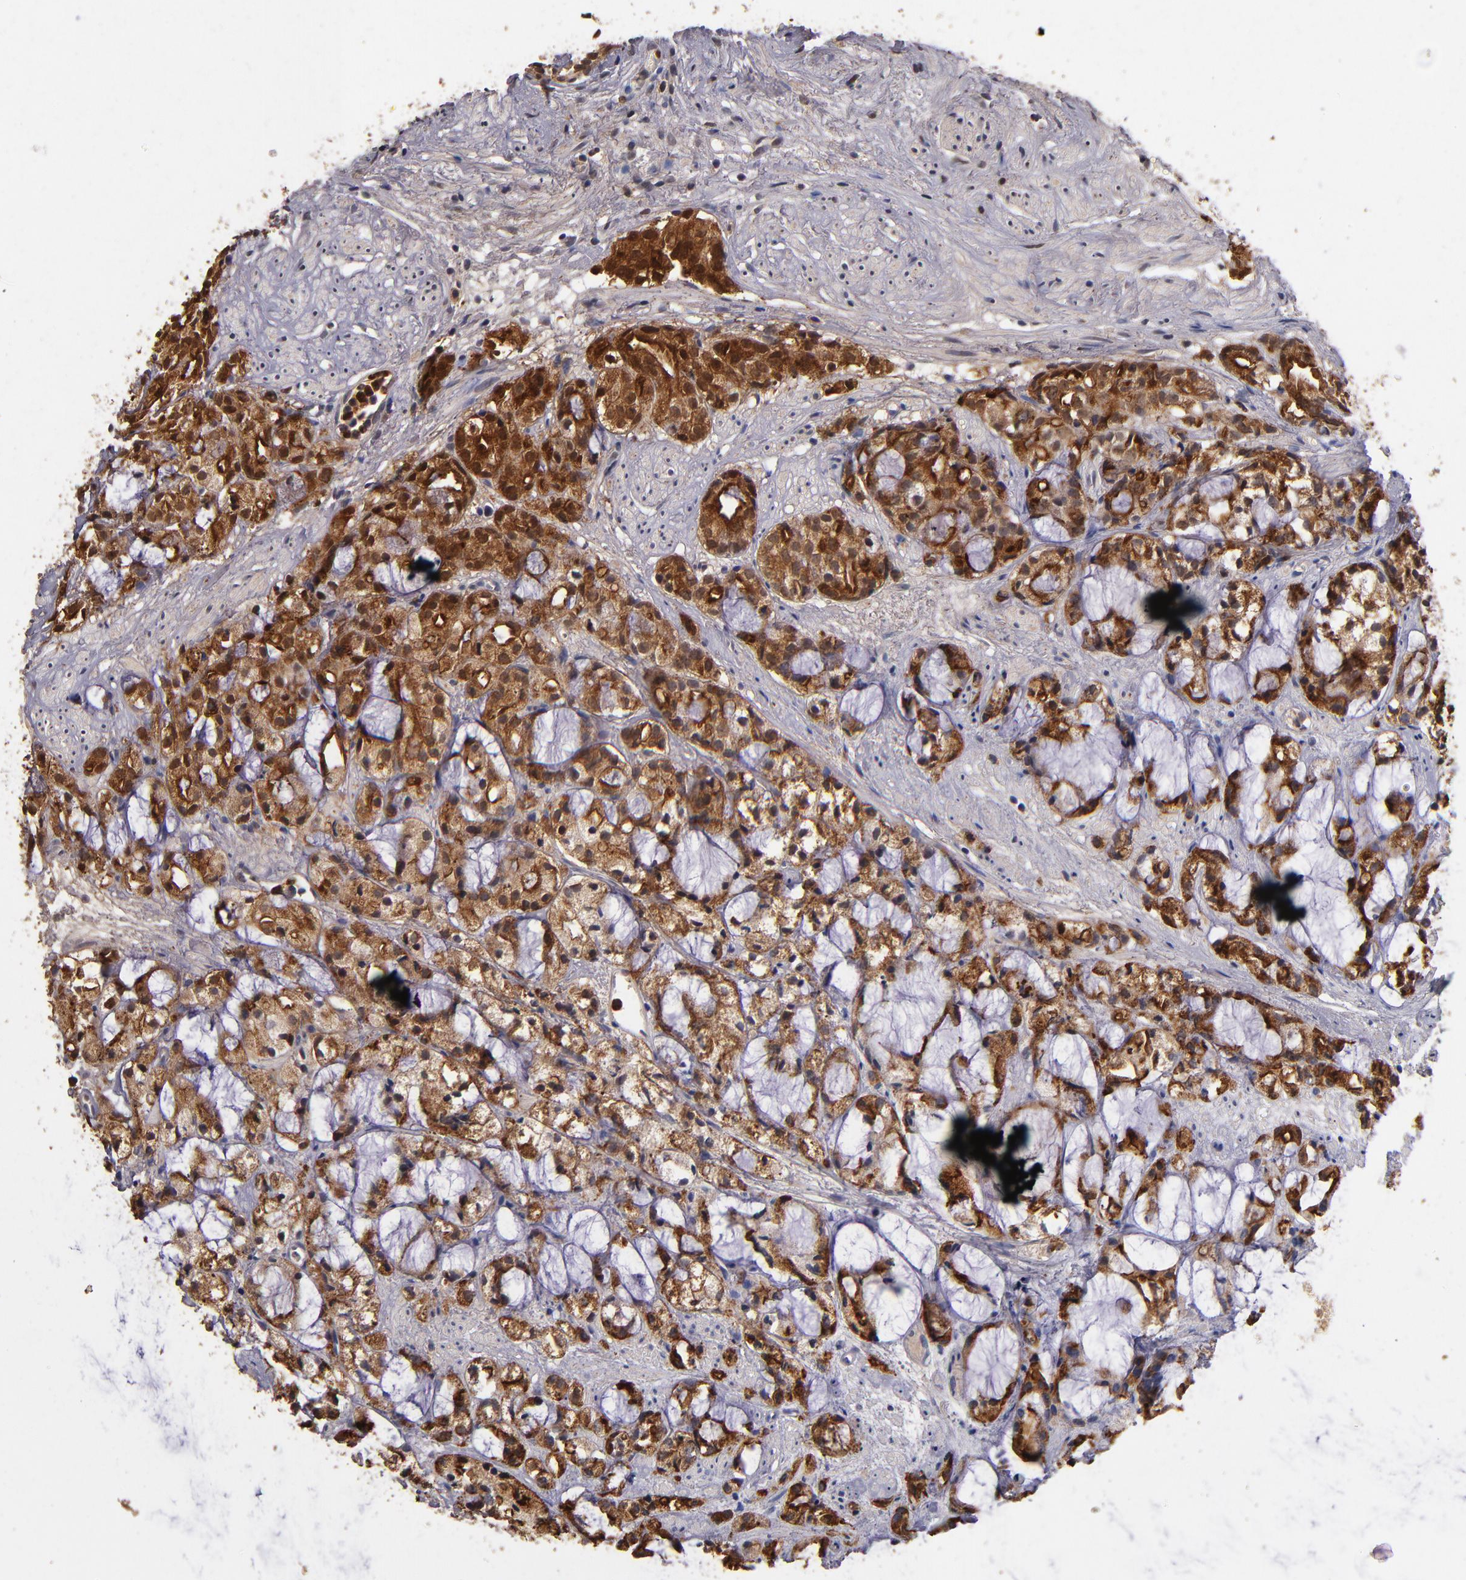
{"staining": {"intensity": "strong", "quantity": ">75%", "location": "cytoplasmic/membranous"}, "tissue": "prostate cancer", "cell_type": "Tumor cells", "image_type": "cancer", "snomed": [{"axis": "morphology", "description": "Adenocarcinoma, High grade"}, {"axis": "topography", "description": "Prostate"}], "caption": "Protein expression by immunohistochemistry reveals strong cytoplasmic/membranous staining in approximately >75% of tumor cells in prostate cancer (adenocarcinoma (high-grade)).", "gene": "TTLL12", "patient": {"sex": "male", "age": 85}}